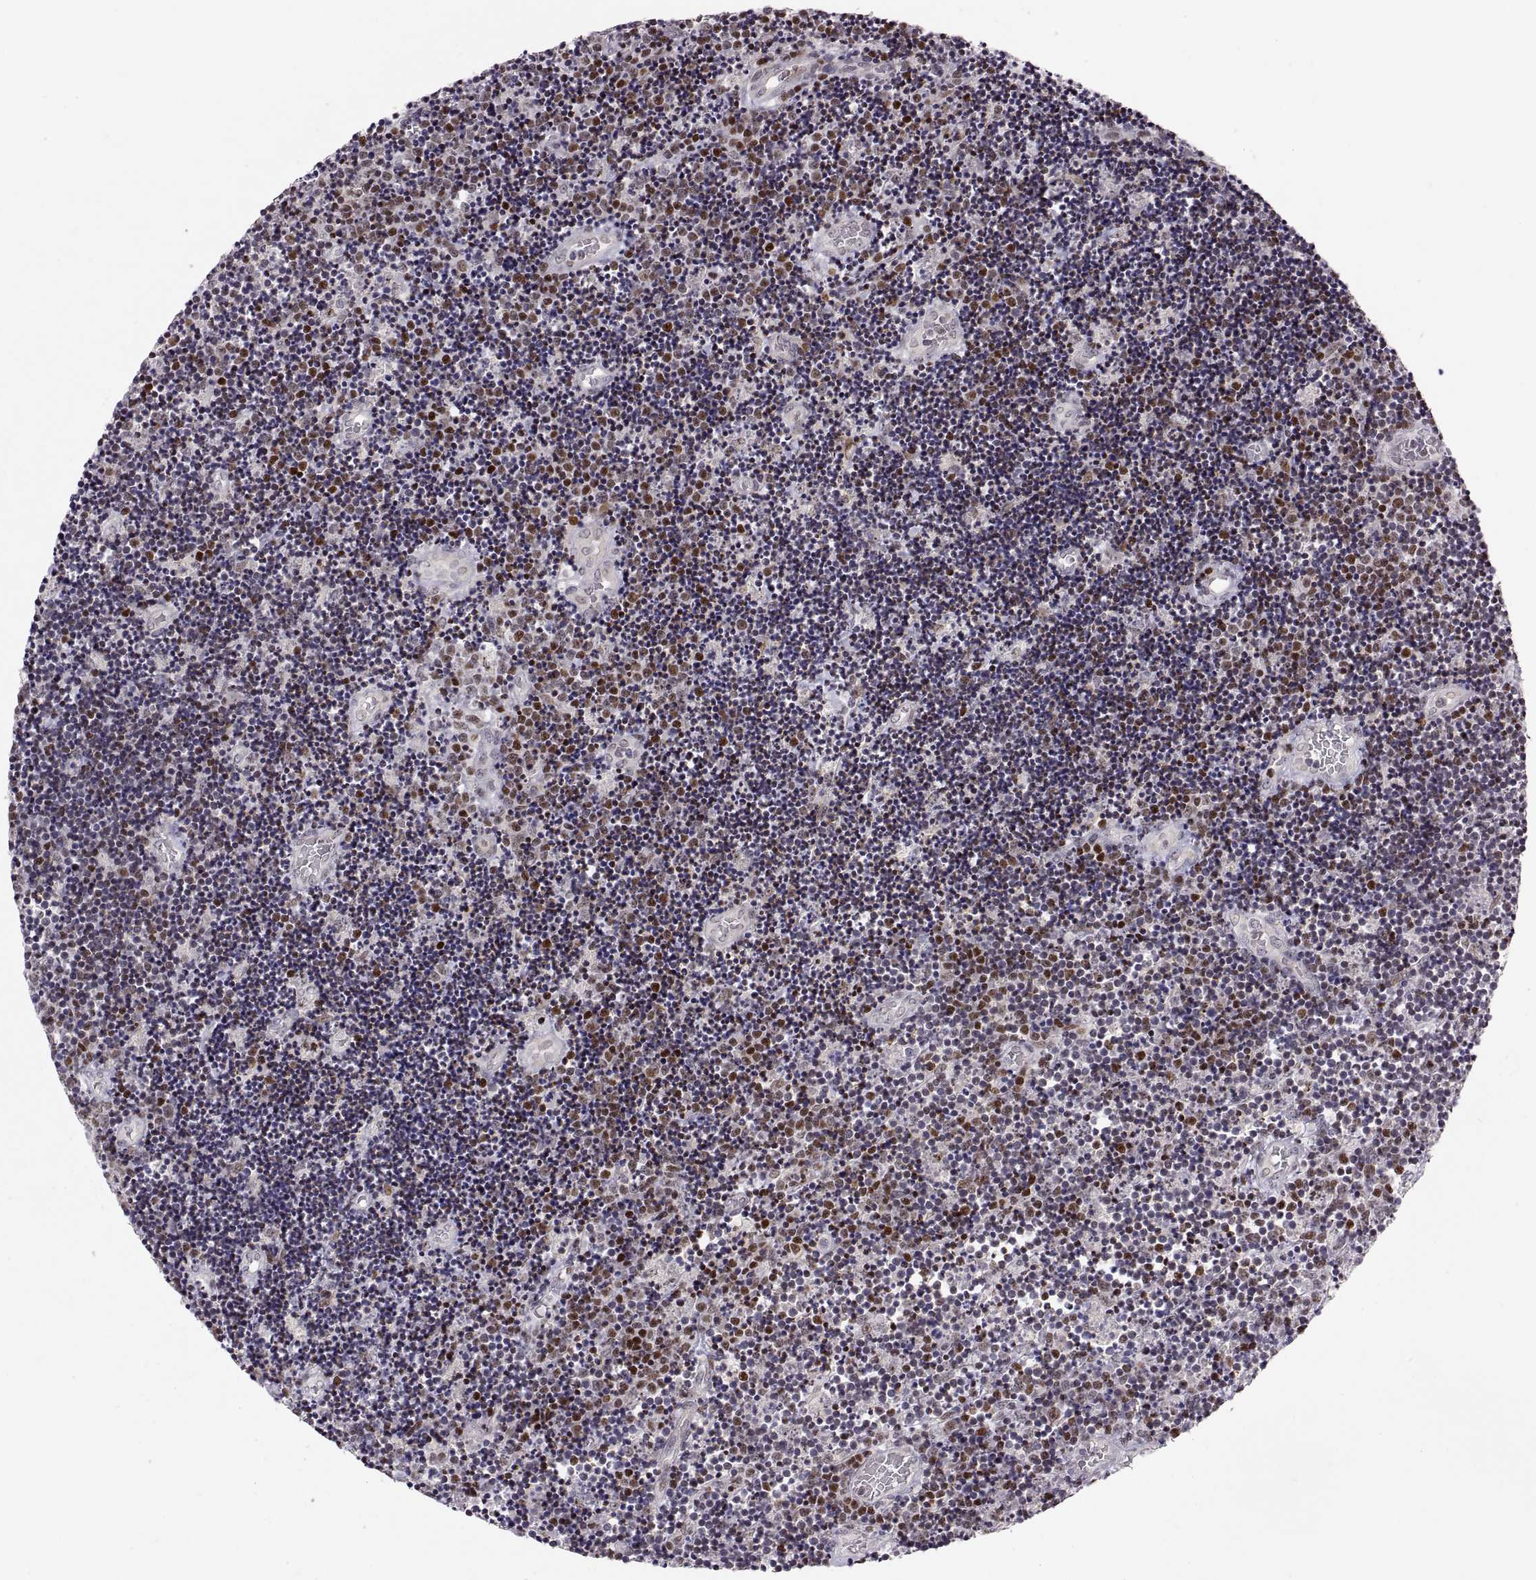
{"staining": {"intensity": "strong", "quantity": "25%-75%", "location": "nuclear"}, "tissue": "lymphoma", "cell_type": "Tumor cells", "image_type": "cancer", "snomed": [{"axis": "morphology", "description": "Malignant lymphoma, non-Hodgkin's type, Low grade"}, {"axis": "topography", "description": "Brain"}], "caption": "The immunohistochemical stain labels strong nuclear positivity in tumor cells of lymphoma tissue.", "gene": "SNAI1", "patient": {"sex": "female", "age": 66}}